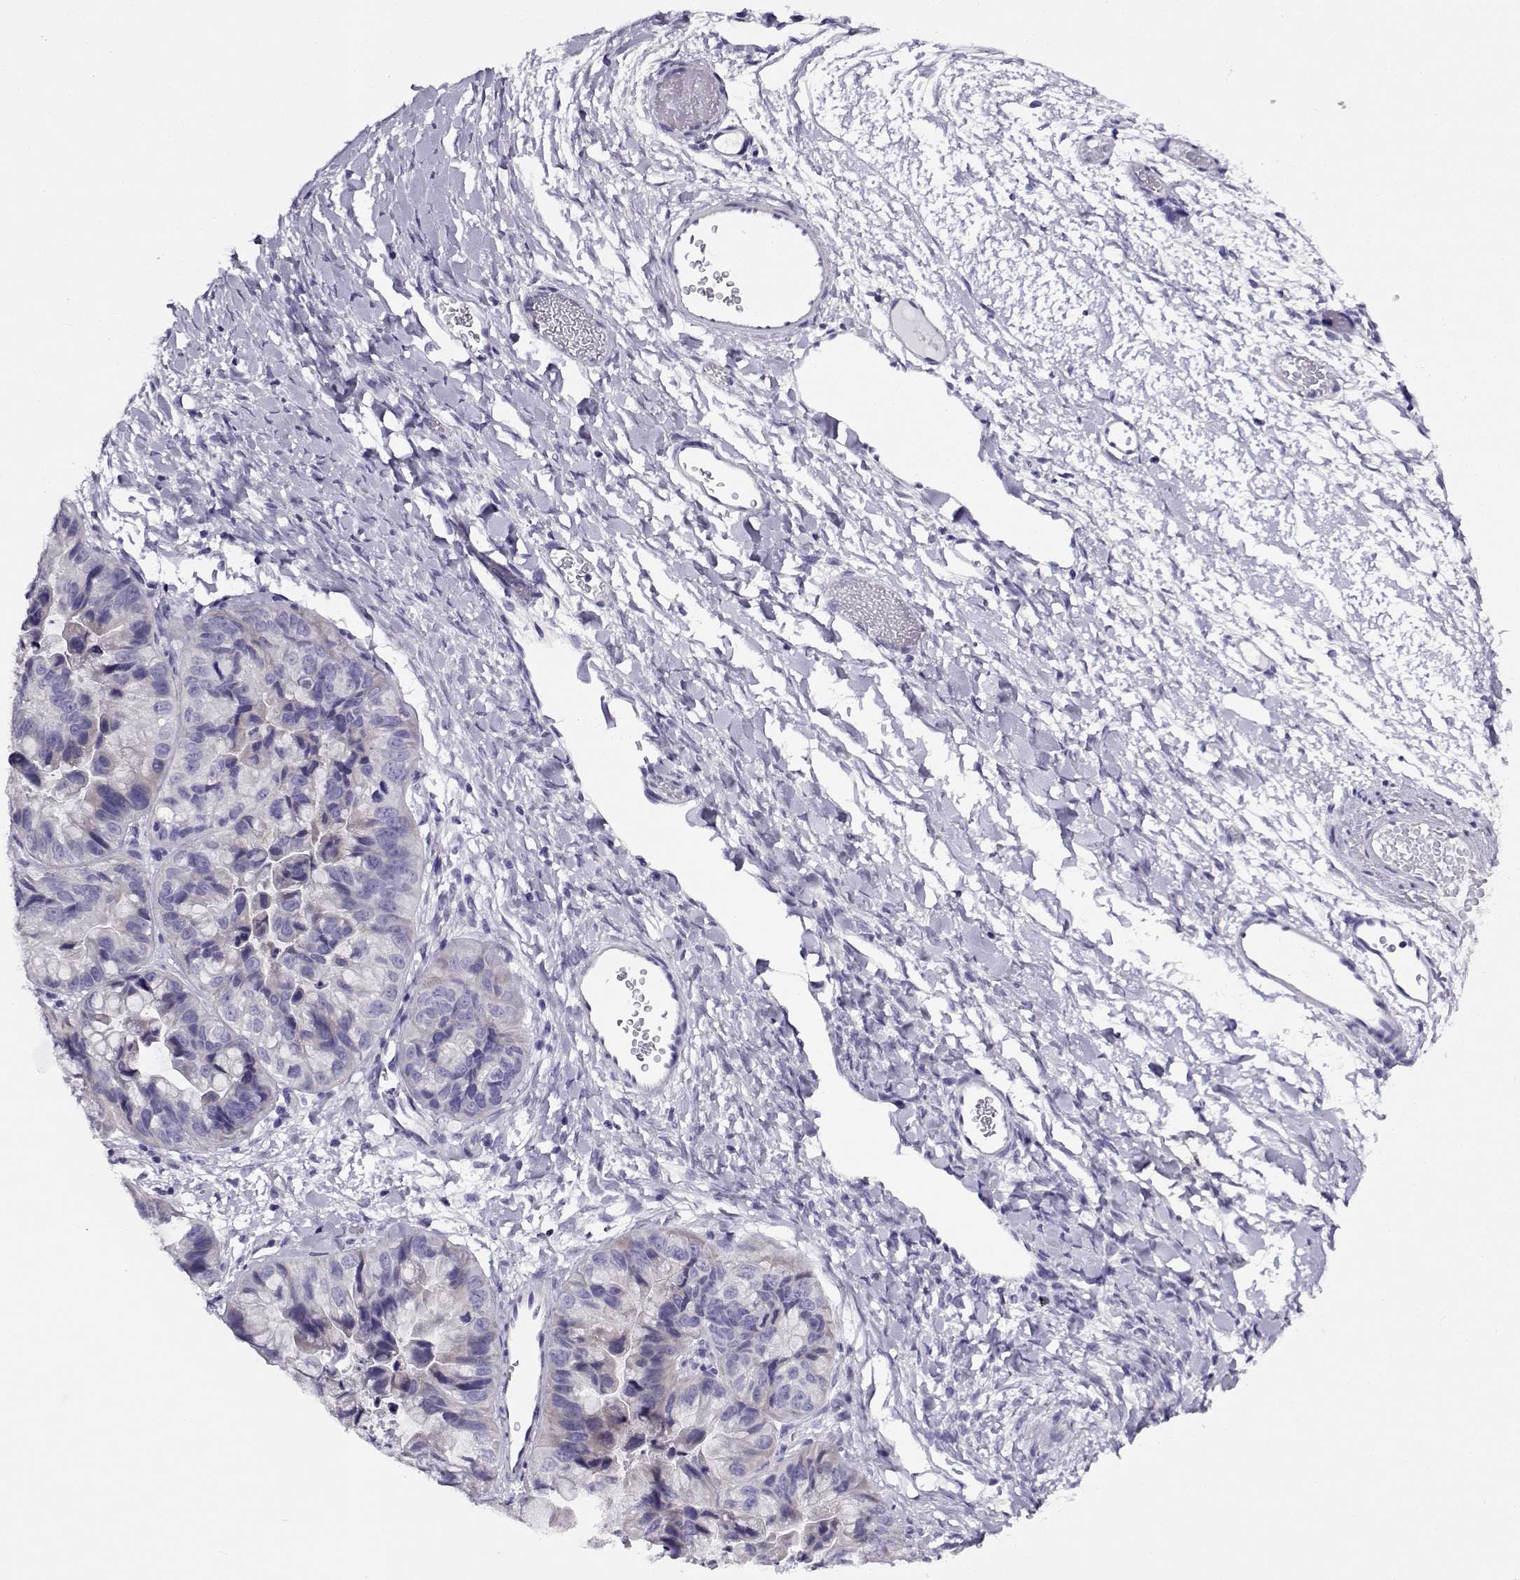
{"staining": {"intensity": "negative", "quantity": "none", "location": "none"}, "tissue": "ovarian cancer", "cell_type": "Tumor cells", "image_type": "cancer", "snomed": [{"axis": "morphology", "description": "Cystadenocarcinoma, mucinous, NOS"}, {"axis": "topography", "description": "Ovary"}], "caption": "A photomicrograph of human mucinous cystadenocarcinoma (ovarian) is negative for staining in tumor cells. The staining is performed using DAB (3,3'-diaminobenzidine) brown chromogen with nuclei counter-stained in using hematoxylin.", "gene": "FEZF1", "patient": {"sex": "female", "age": 76}}